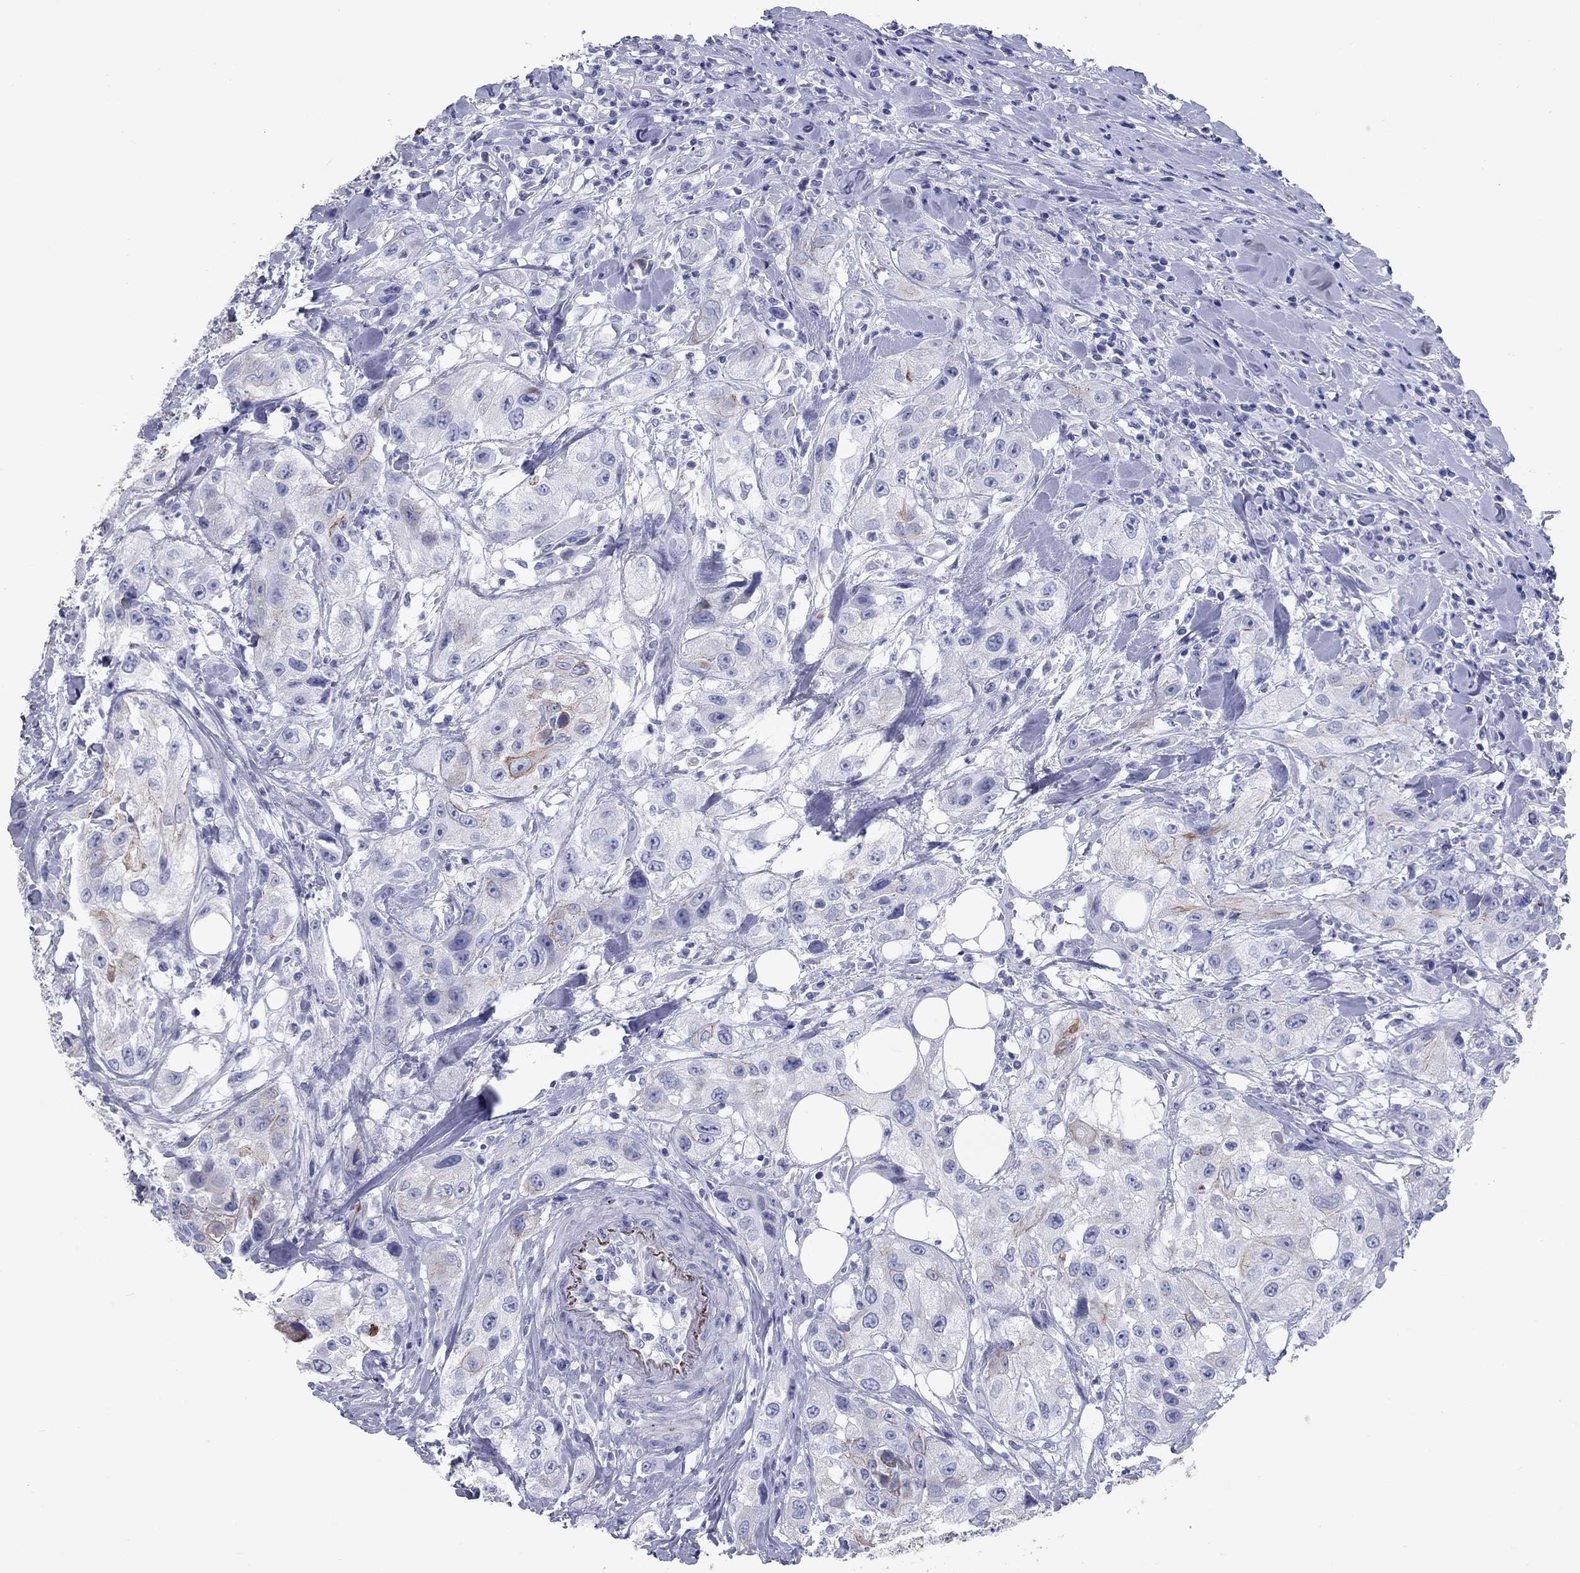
{"staining": {"intensity": "moderate", "quantity": "<25%", "location": "cytoplasmic/membranous"}, "tissue": "urothelial cancer", "cell_type": "Tumor cells", "image_type": "cancer", "snomed": [{"axis": "morphology", "description": "Urothelial carcinoma, High grade"}, {"axis": "topography", "description": "Urinary bladder"}], "caption": "This histopathology image displays urothelial cancer stained with immunohistochemistry to label a protein in brown. The cytoplasmic/membranous of tumor cells show moderate positivity for the protein. Nuclei are counter-stained blue.", "gene": "CCNA1", "patient": {"sex": "male", "age": 79}}